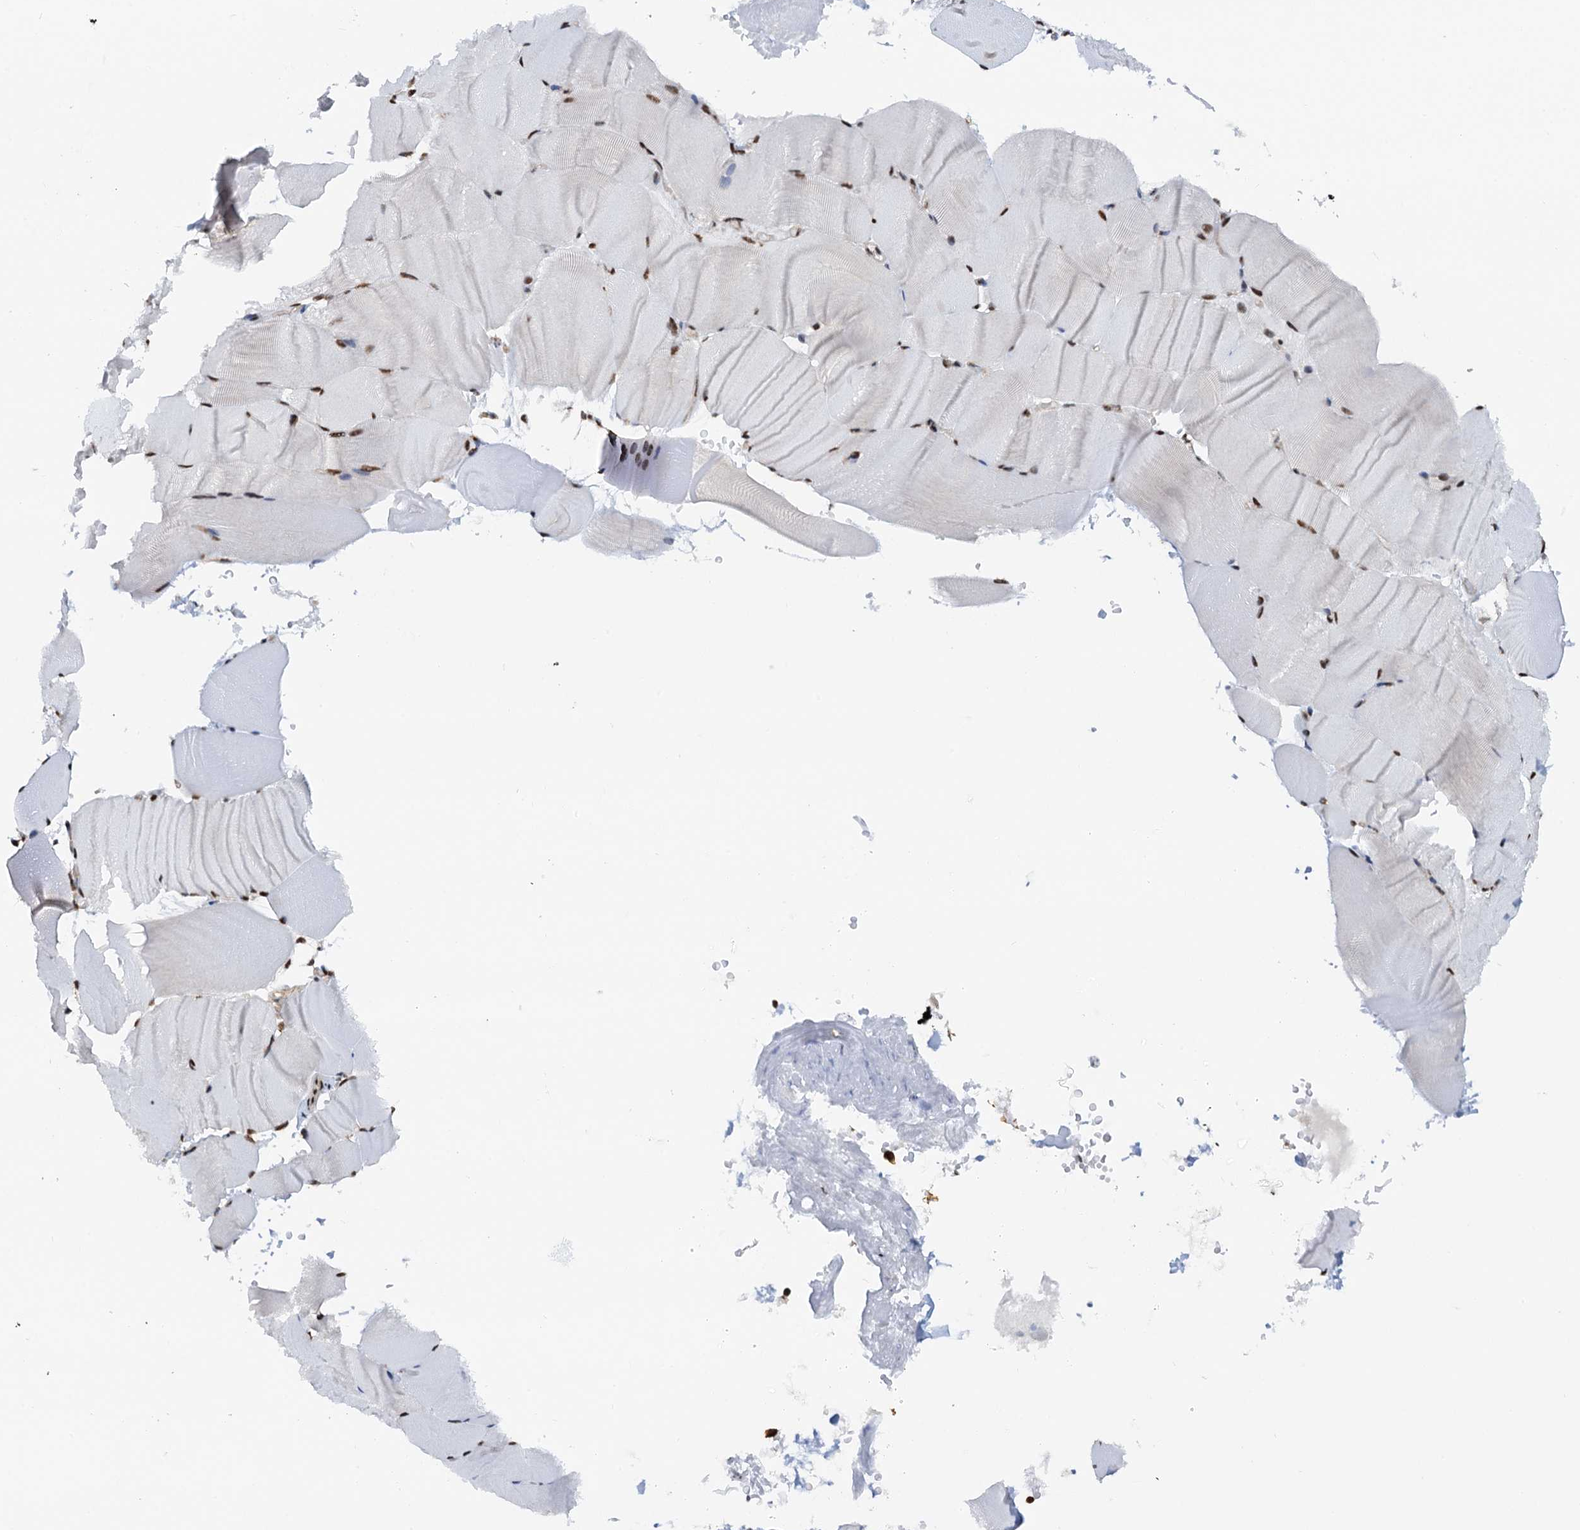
{"staining": {"intensity": "moderate", "quantity": "25%-75%", "location": "nuclear"}, "tissue": "skeletal muscle", "cell_type": "Myocytes", "image_type": "normal", "snomed": [{"axis": "morphology", "description": "Normal tissue, NOS"}, {"axis": "topography", "description": "Skeletal muscle"}, {"axis": "topography", "description": "Parathyroid gland"}], "caption": "This image exhibits immunohistochemistry staining of unremarkable skeletal muscle, with medium moderate nuclear staining in about 25%-75% of myocytes.", "gene": "ZNF609", "patient": {"sex": "female", "age": 37}}